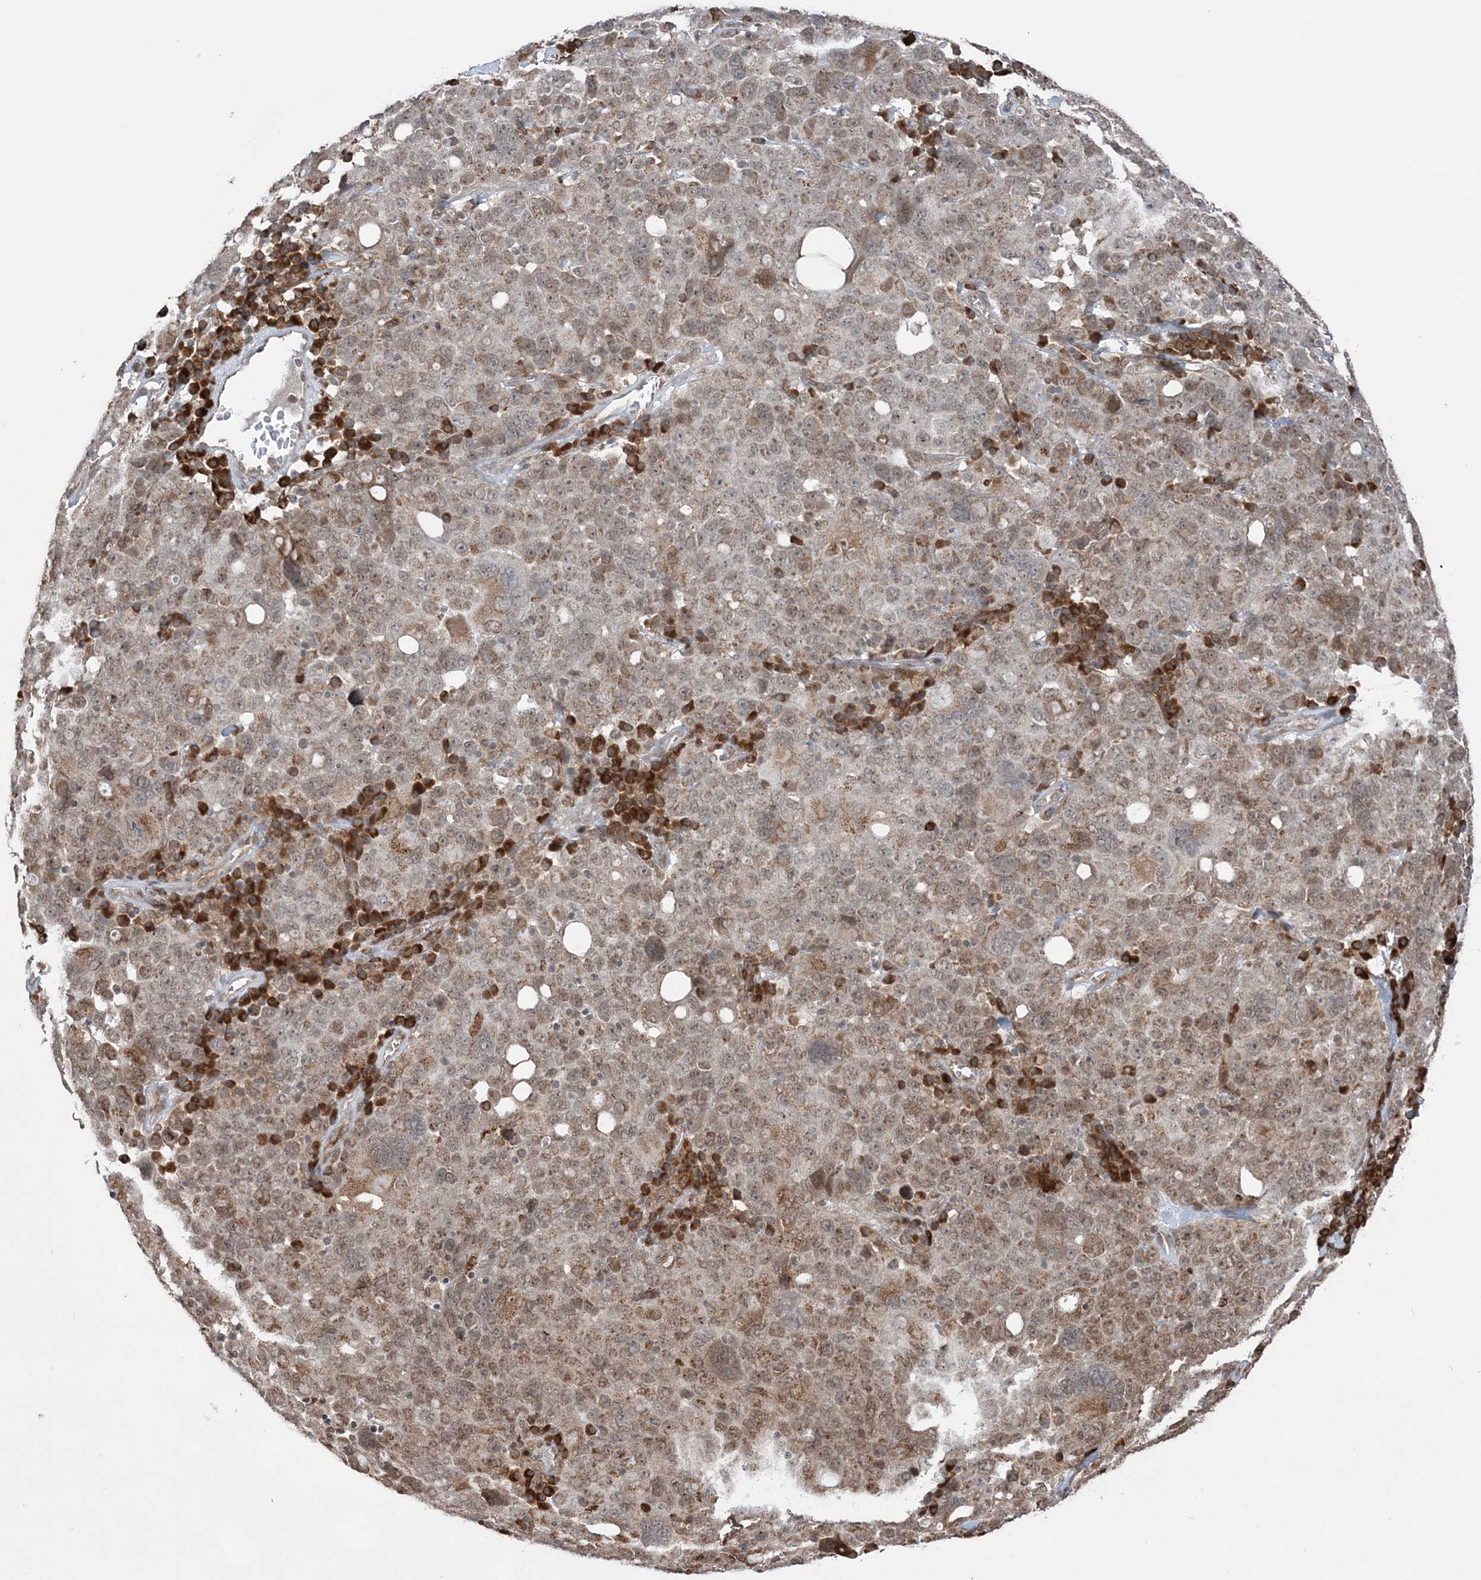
{"staining": {"intensity": "weak", "quantity": "25%-75%", "location": "cytoplasmic/membranous,nuclear"}, "tissue": "ovarian cancer", "cell_type": "Tumor cells", "image_type": "cancer", "snomed": [{"axis": "morphology", "description": "Carcinoma, endometroid"}, {"axis": "topography", "description": "Ovary"}], "caption": "A low amount of weak cytoplasmic/membranous and nuclear staining is present in approximately 25%-75% of tumor cells in ovarian endometroid carcinoma tissue.", "gene": "TMED10", "patient": {"sex": "female", "age": 62}}